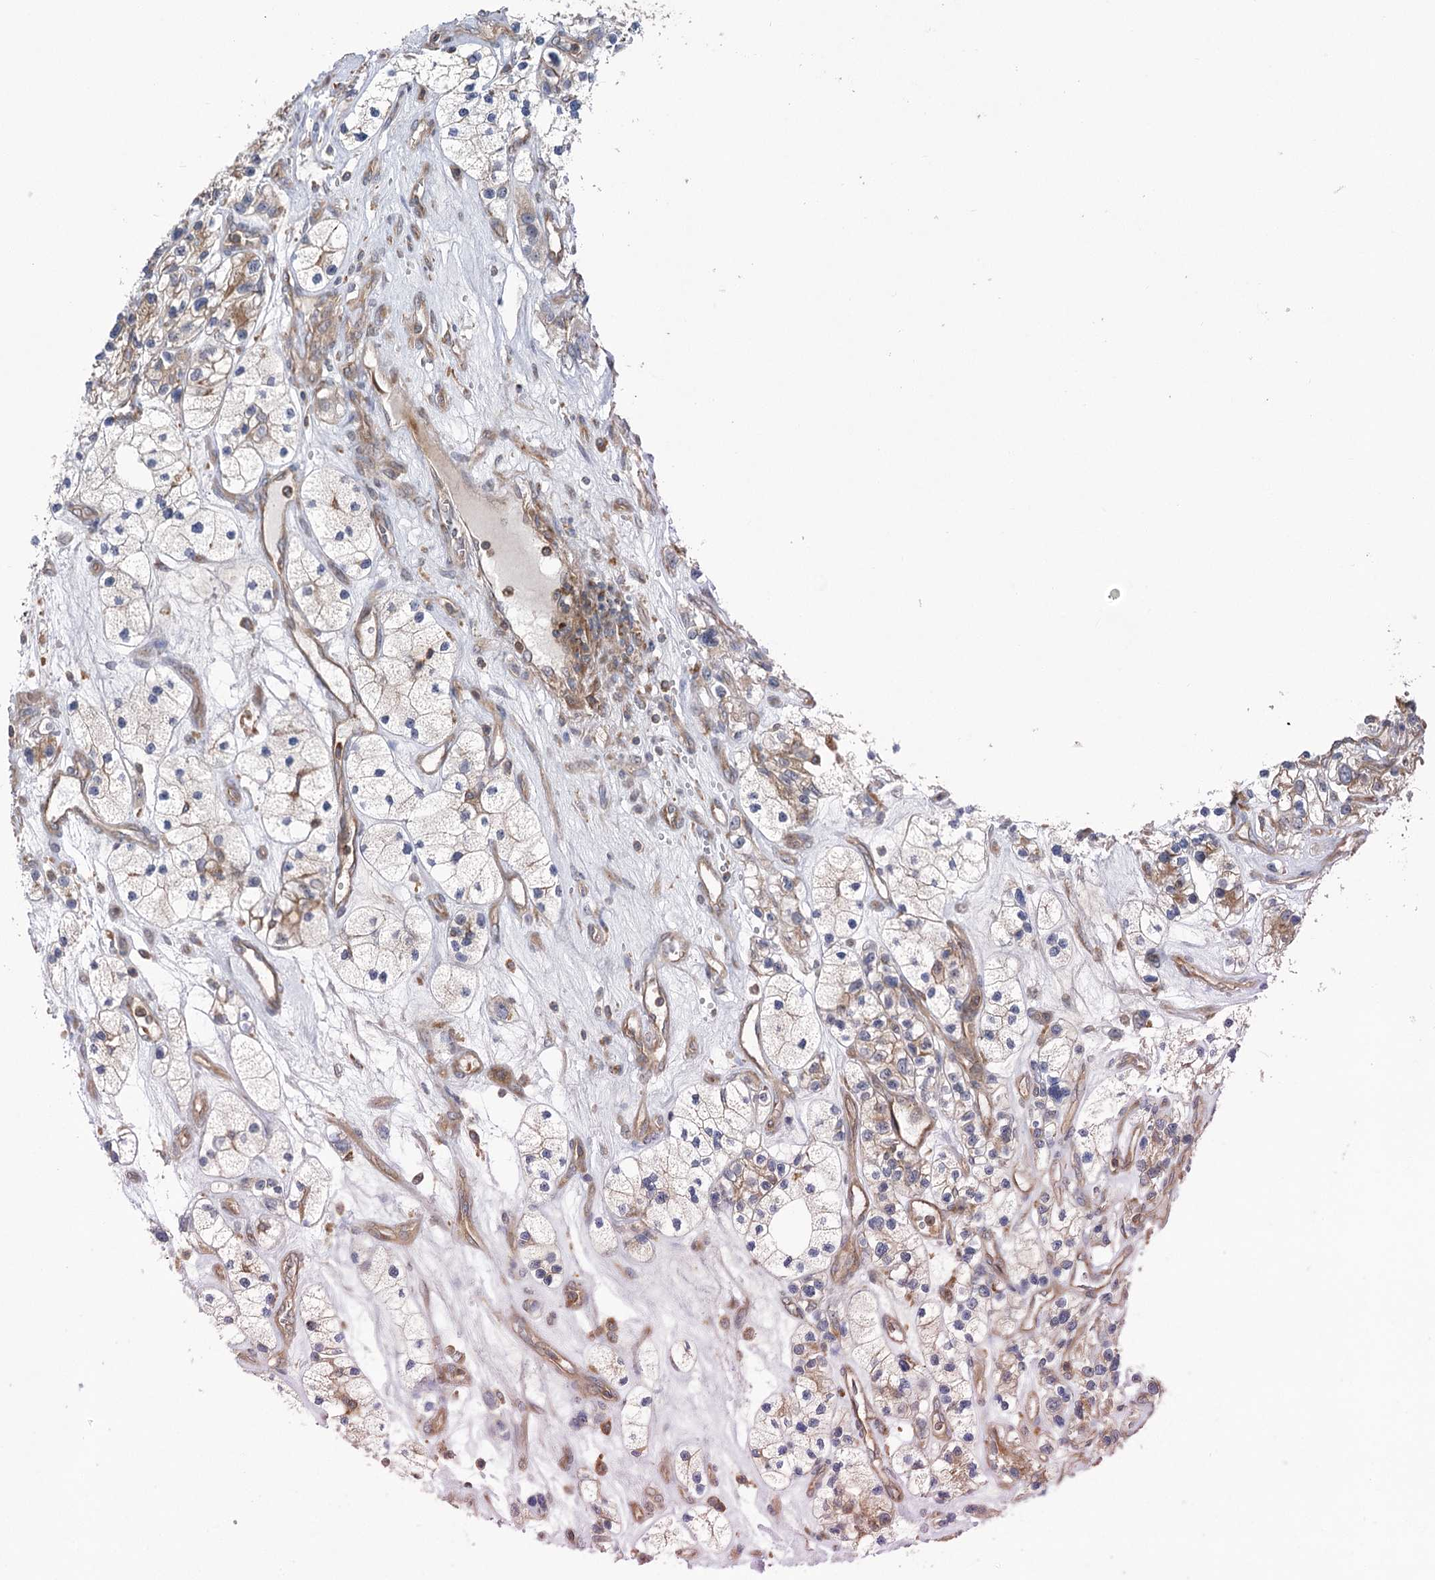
{"staining": {"intensity": "negative", "quantity": "none", "location": "none"}, "tissue": "renal cancer", "cell_type": "Tumor cells", "image_type": "cancer", "snomed": [{"axis": "morphology", "description": "Adenocarcinoma, NOS"}, {"axis": "topography", "description": "Kidney"}], "caption": "Histopathology image shows no protein staining in tumor cells of renal cancer tissue. (Immunohistochemistry (ihc), brightfield microscopy, high magnification).", "gene": "VPS37B", "patient": {"sex": "female", "age": 57}}